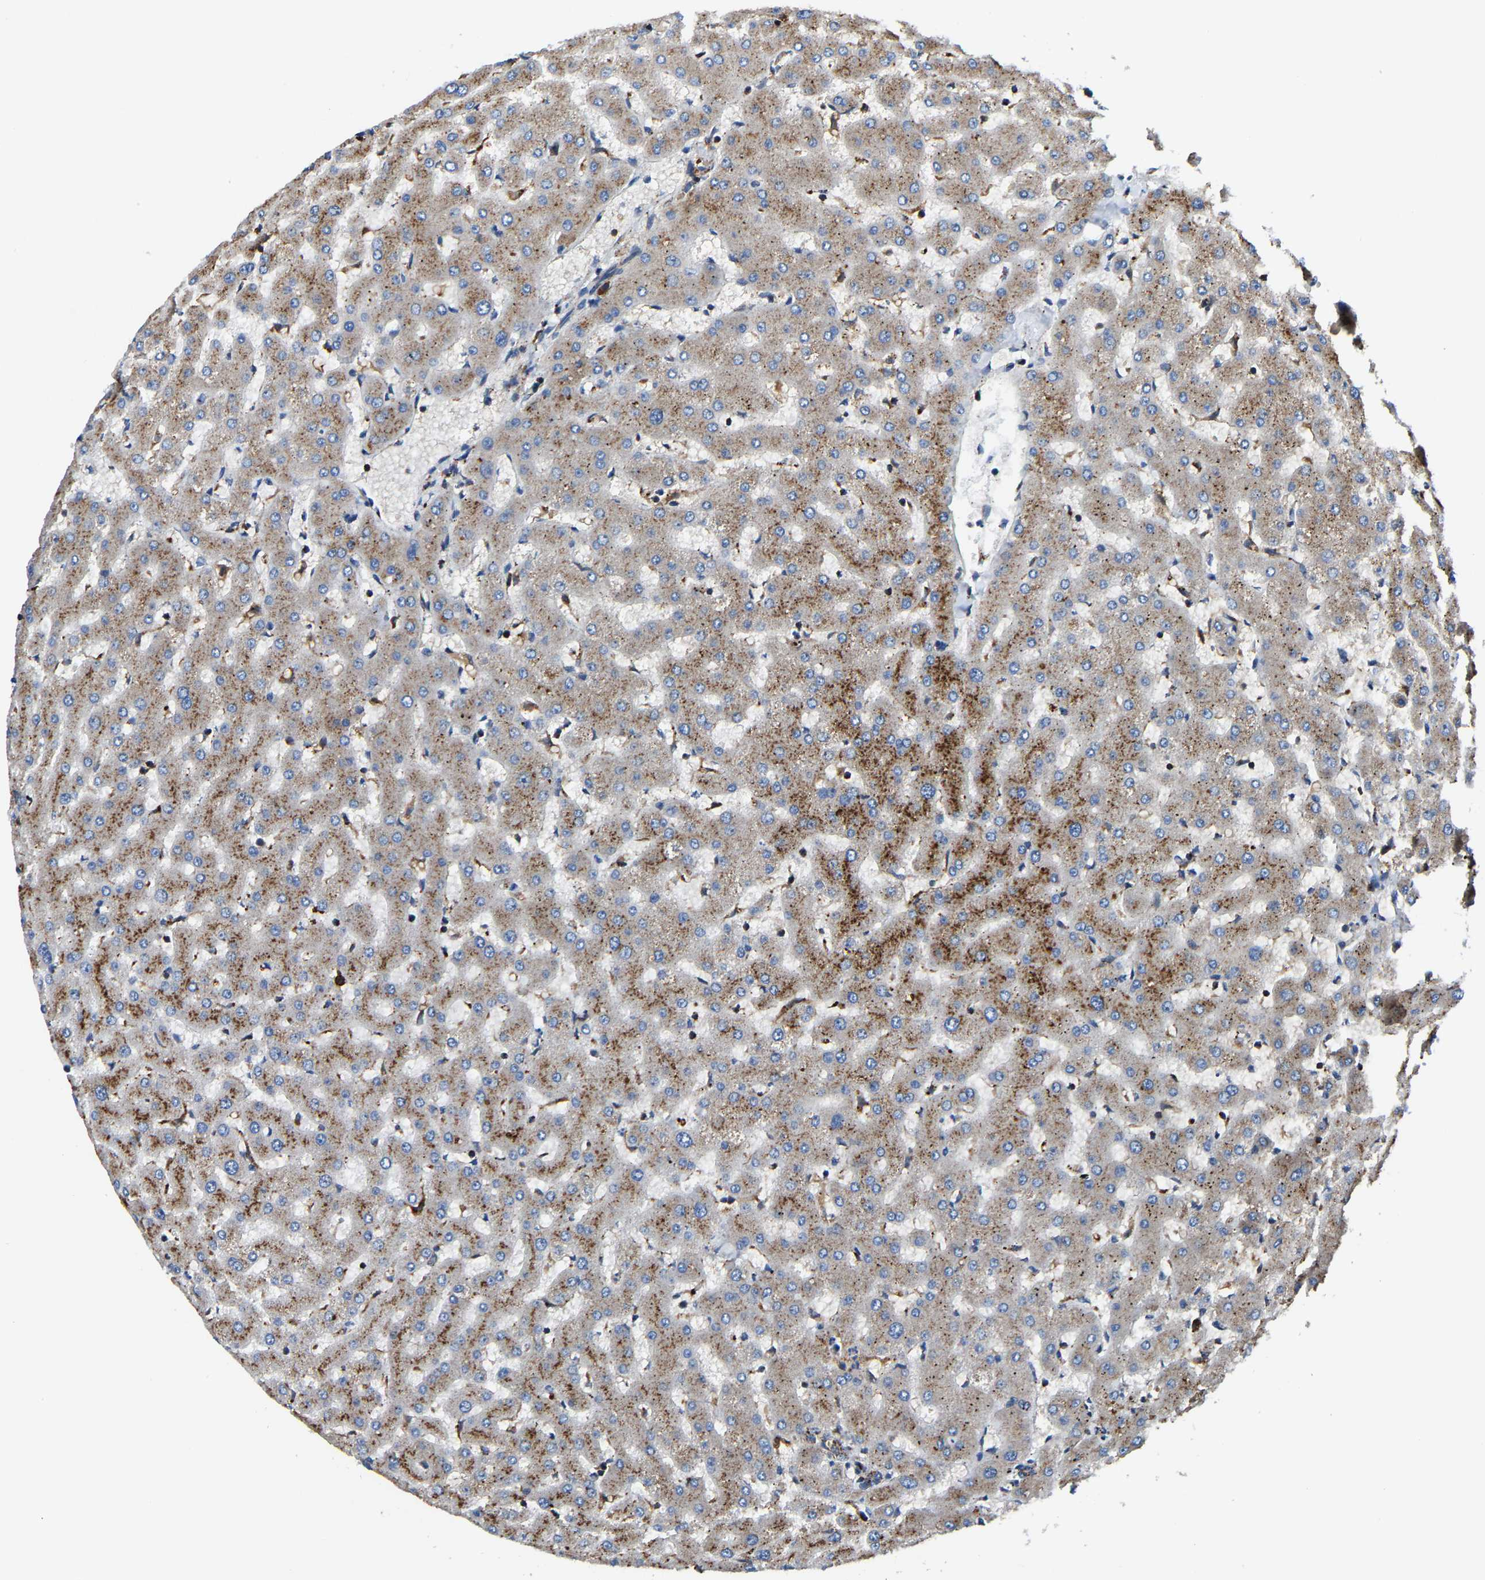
{"staining": {"intensity": "moderate", "quantity": ">75%", "location": "cytoplasmic/membranous"}, "tissue": "liver", "cell_type": "Cholangiocytes", "image_type": "normal", "snomed": [{"axis": "morphology", "description": "Normal tissue, NOS"}, {"axis": "topography", "description": "Liver"}], "caption": "Liver stained for a protein demonstrates moderate cytoplasmic/membranous positivity in cholangiocytes. Ihc stains the protein in brown and the nuclei are stained blue.", "gene": "DPP7", "patient": {"sex": "female", "age": 63}}